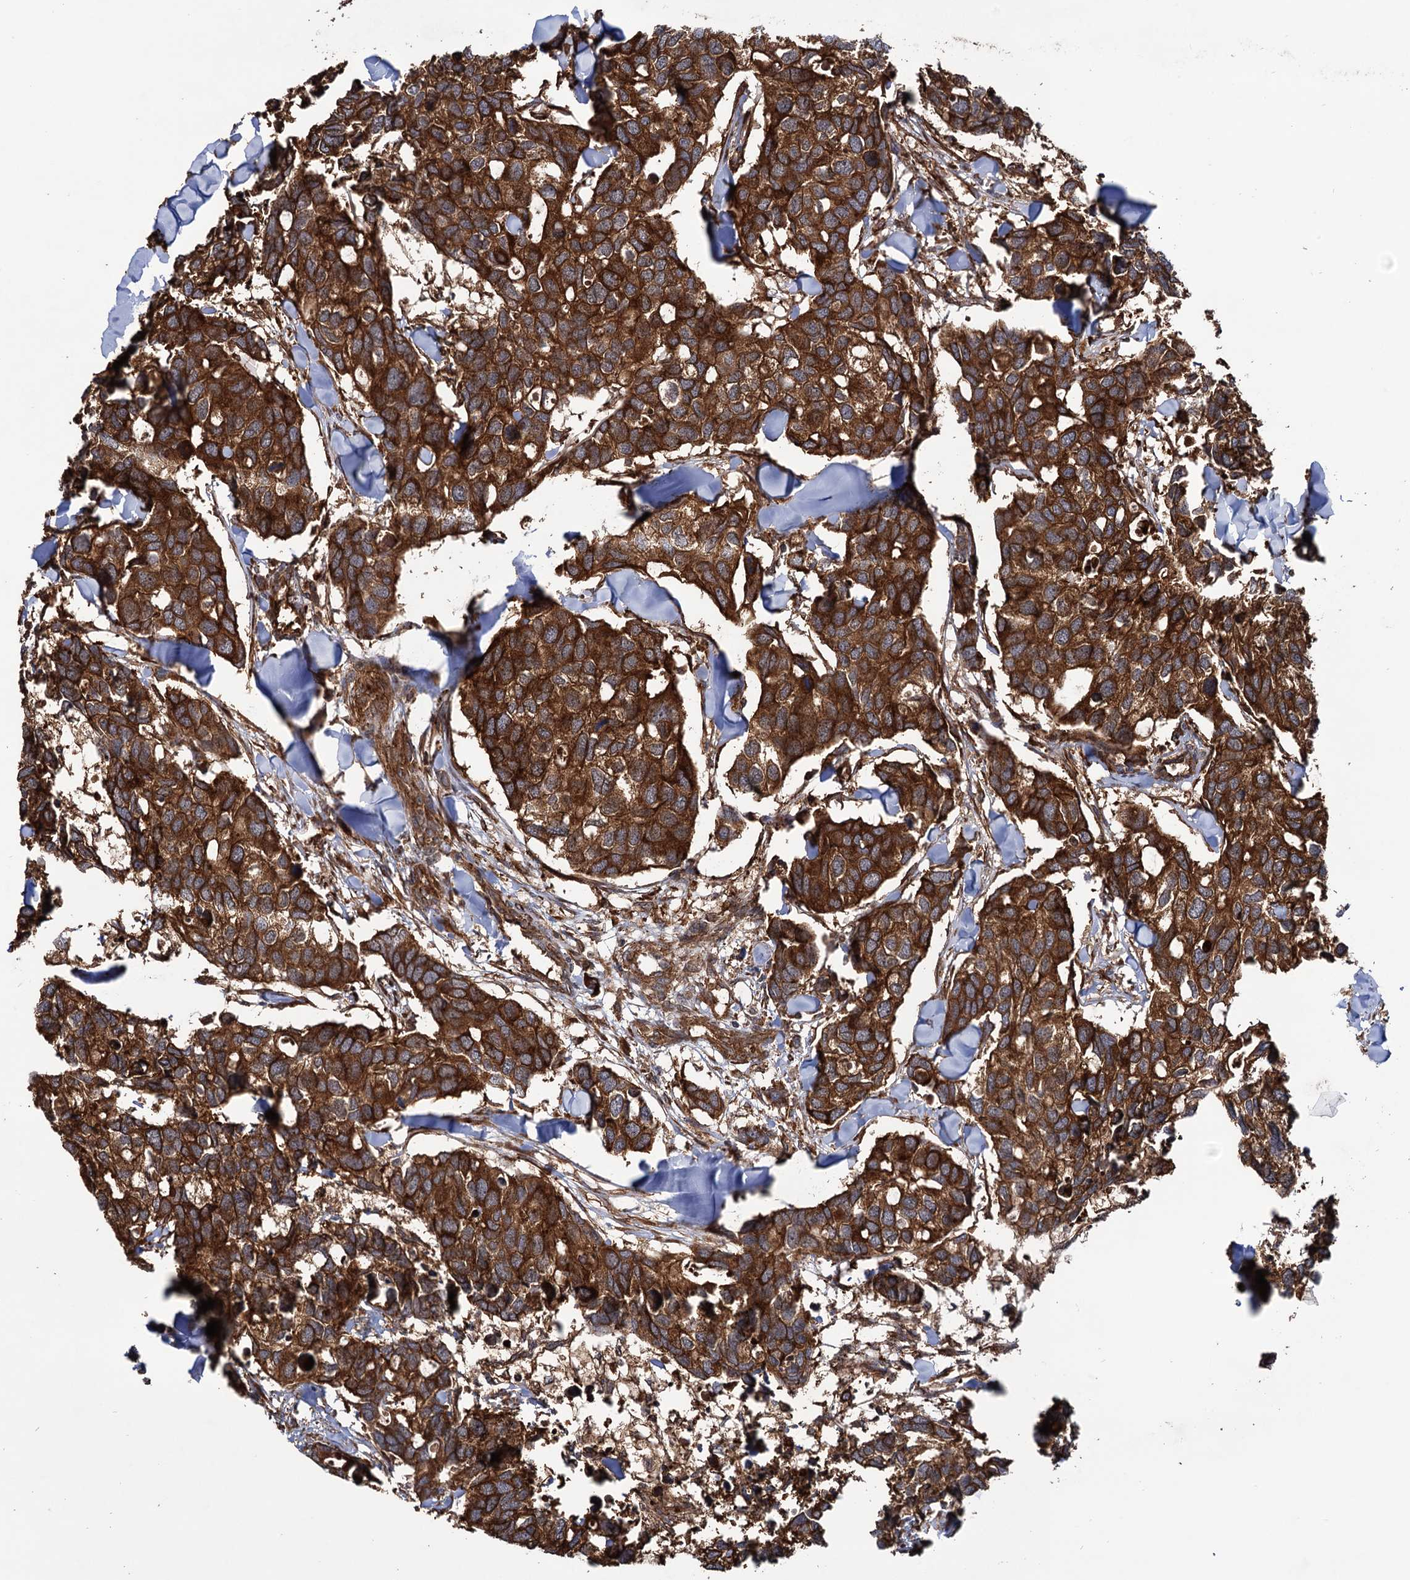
{"staining": {"intensity": "strong", "quantity": ">75%", "location": "cytoplasmic/membranous"}, "tissue": "breast cancer", "cell_type": "Tumor cells", "image_type": "cancer", "snomed": [{"axis": "morphology", "description": "Duct carcinoma"}, {"axis": "topography", "description": "Breast"}], "caption": "Immunohistochemistry (IHC) (DAB) staining of breast cancer (infiltrating ductal carcinoma) exhibits strong cytoplasmic/membranous protein positivity in approximately >75% of tumor cells. (DAB = brown stain, brightfield microscopy at high magnification).", "gene": "ATP8B4", "patient": {"sex": "female", "age": 83}}